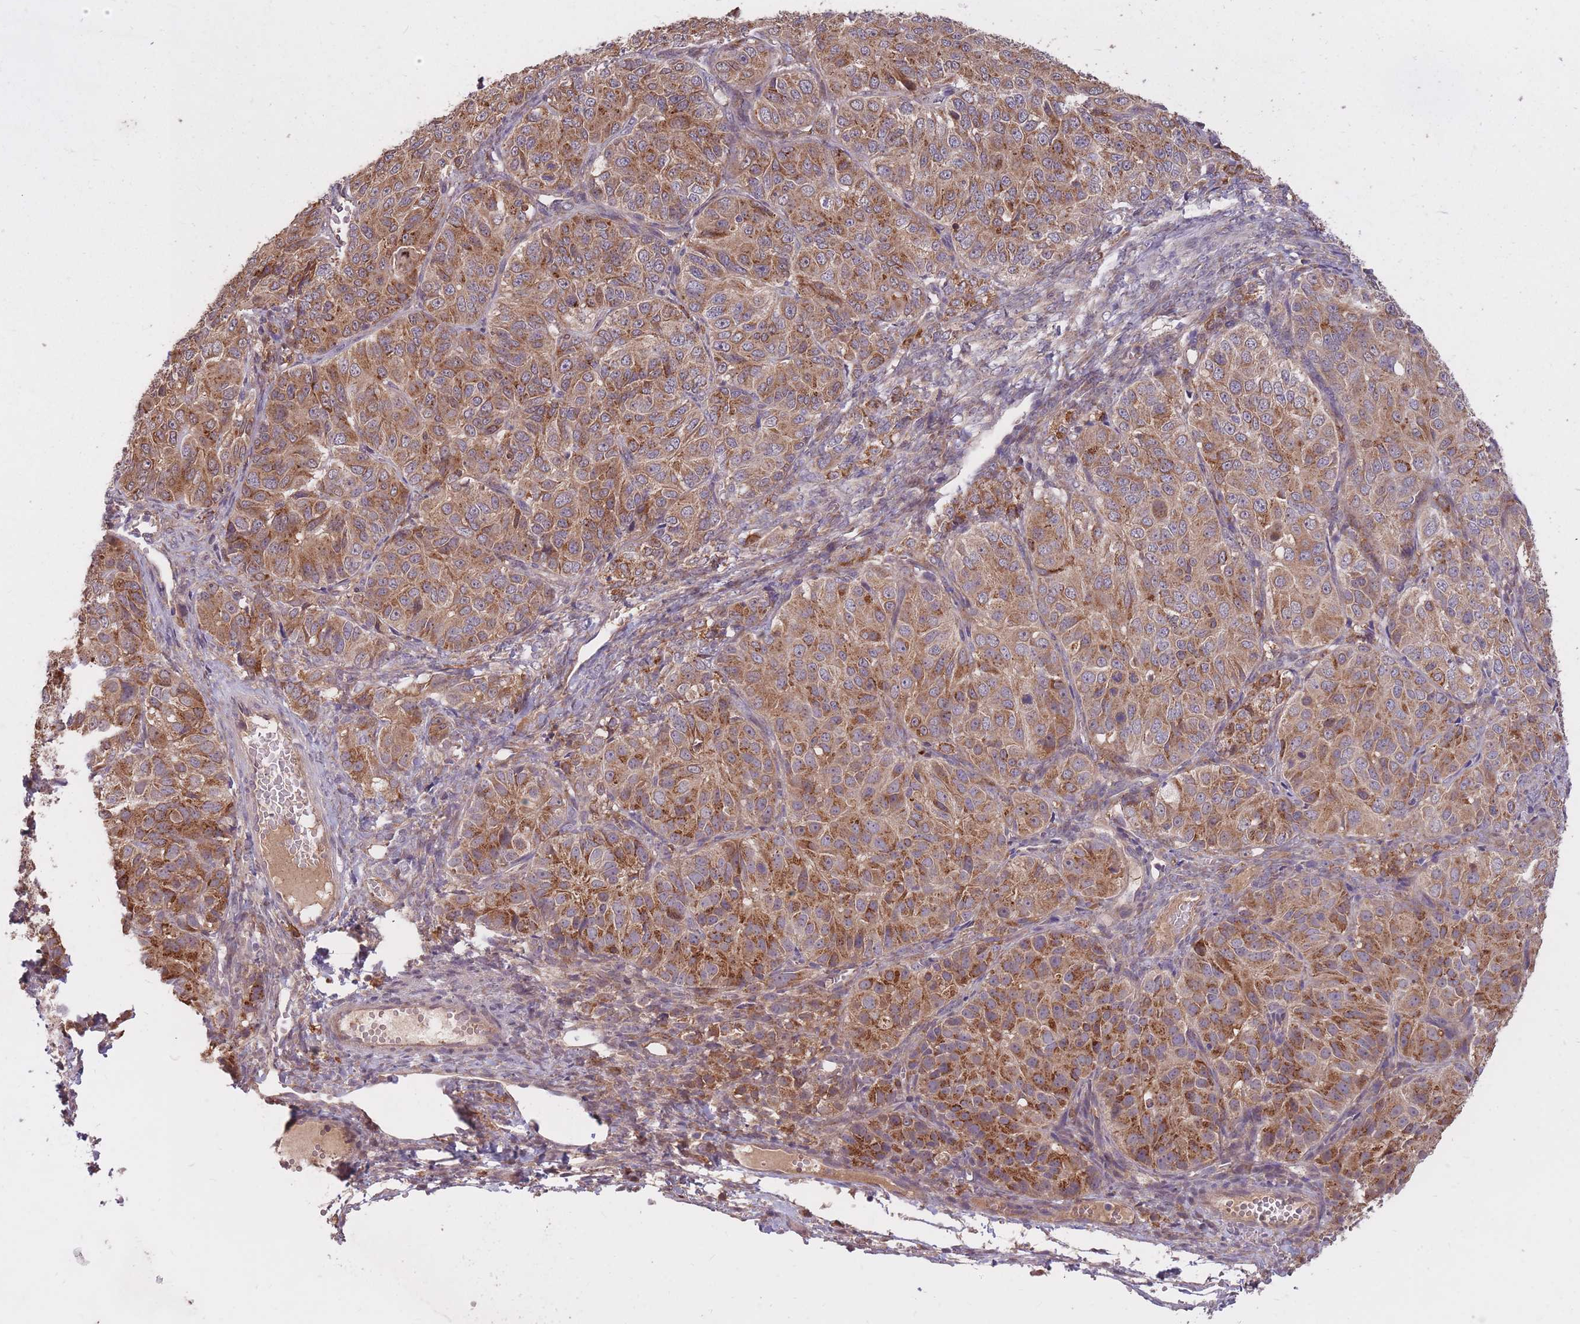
{"staining": {"intensity": "moderate", "quantity": ">75%", "location": "cytoplasmic/membranous"}, "tissue": "ovarian cancer", "cell_type": "Tumor cells", "image_type": "cancer", "snomed": [{"axis": "morphology", "description": "Carcinoma, endometroid"}, {"axis": "topography", "description": "Ovary"}], "caption": "Endometroid carcinoma (ovarian) stained with IHC reveals moderate cytoplasmic/membranous staining in approximately >75% of tumor cells. (DAB (3,3'-diaminobenzidine) = brown stain, brightfield microscopy at high magnification).", "gene": "IGF2BP2", "patient": {"sex": "female", "age": 51}}